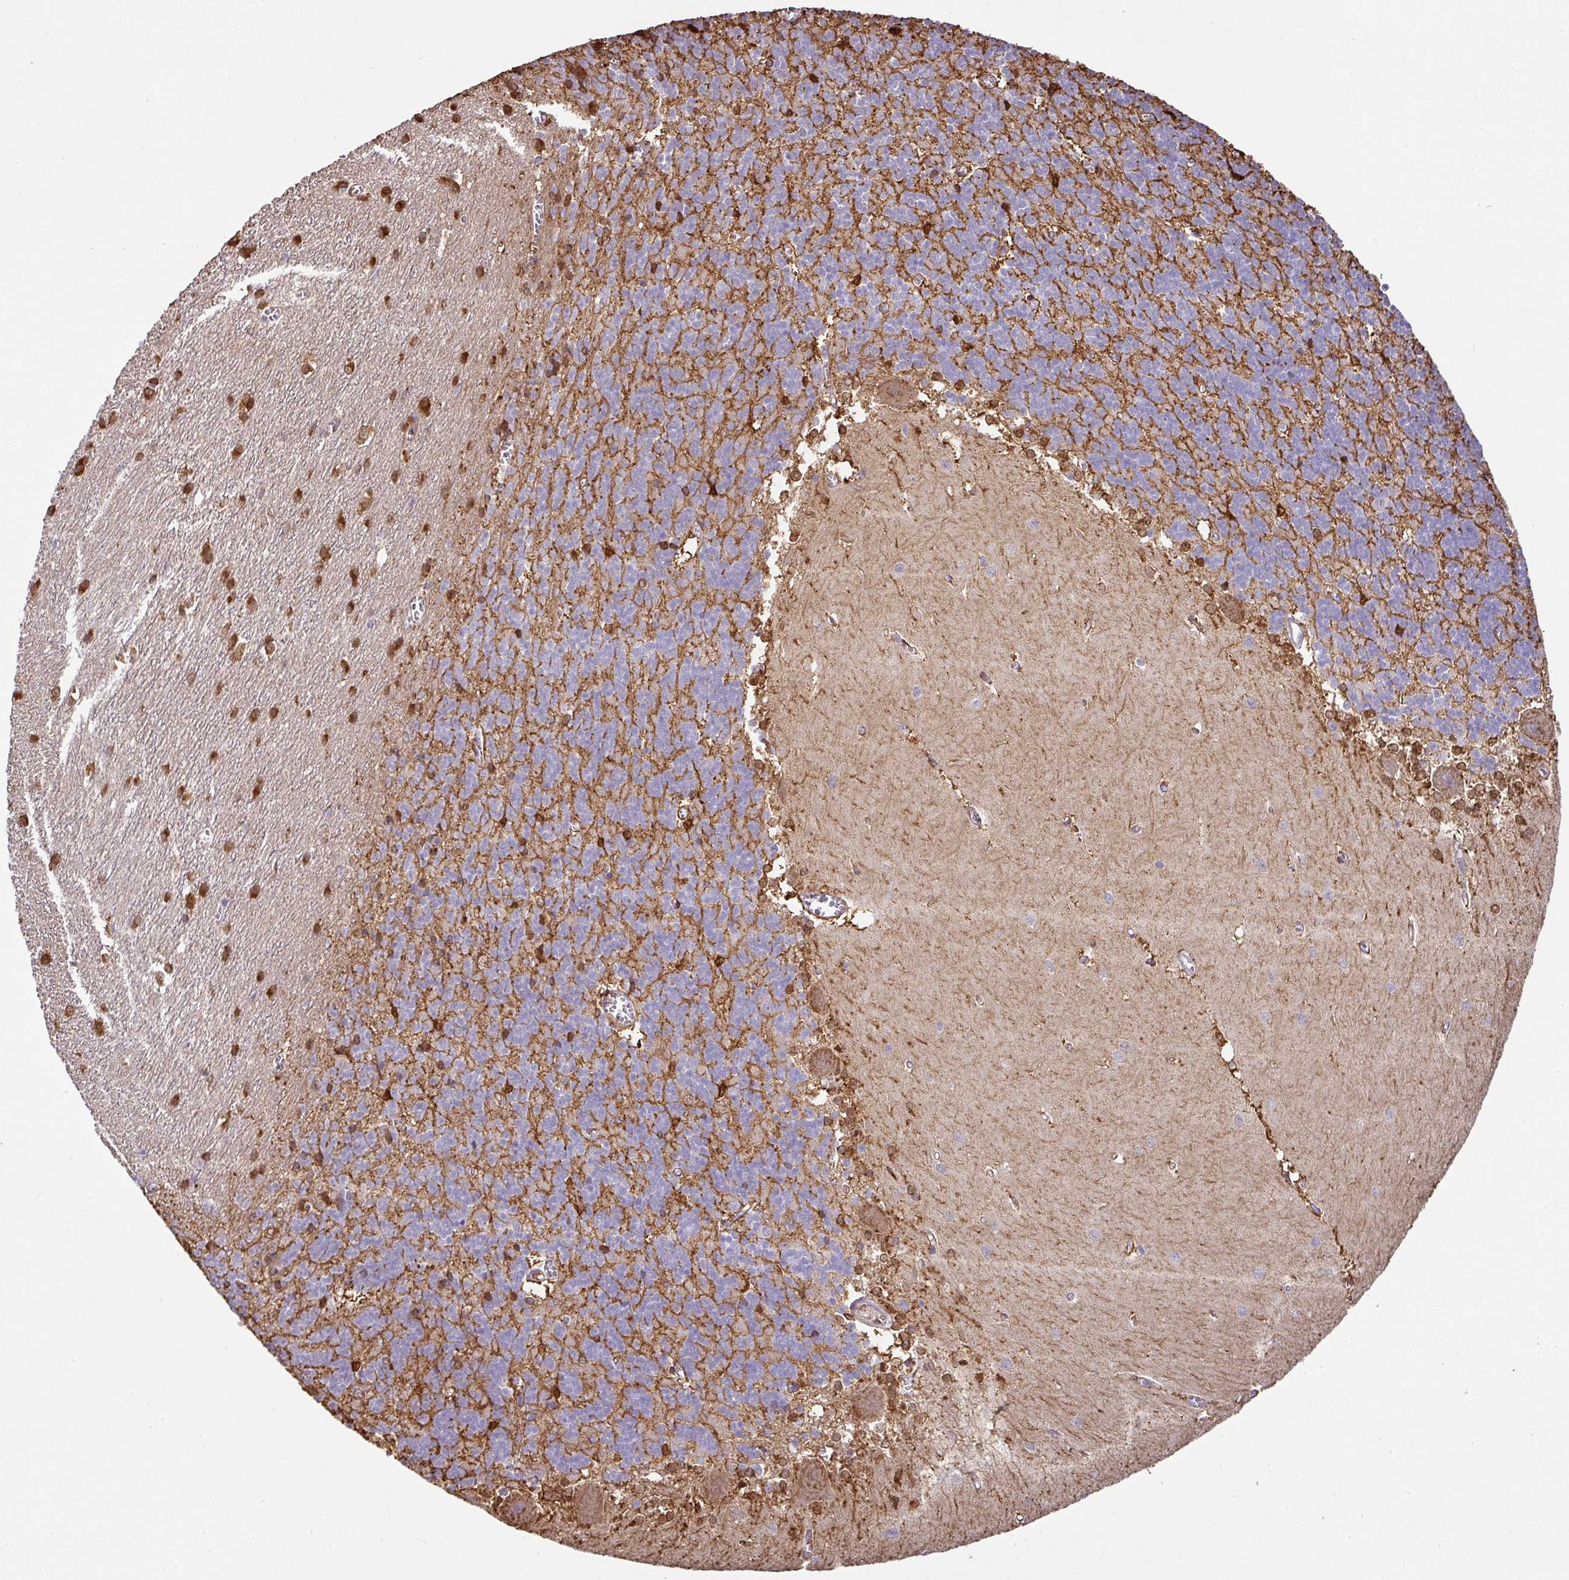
{"staining": {"intensity": "moderate", "quantity": "<25%", "location": "cytoplasmic/membranous"}, "tissue": "cerebellum", "cell_type": "Cells in granular layer", "image_type": "normal", "snomed": [{"axis": "morphology", "description": "Normal tissue, NOS"}, {"axis": "topography", "description": "Cerebellum"}], "caption": "The histopathology image demonstrates staining of benign cerebellum, revealing moderate cytoplasmic/membranous protein positivity (brown color) within cells in granular layer.", "gene": "GCNT7", "patient": {"sex": "male", "age": 37}}